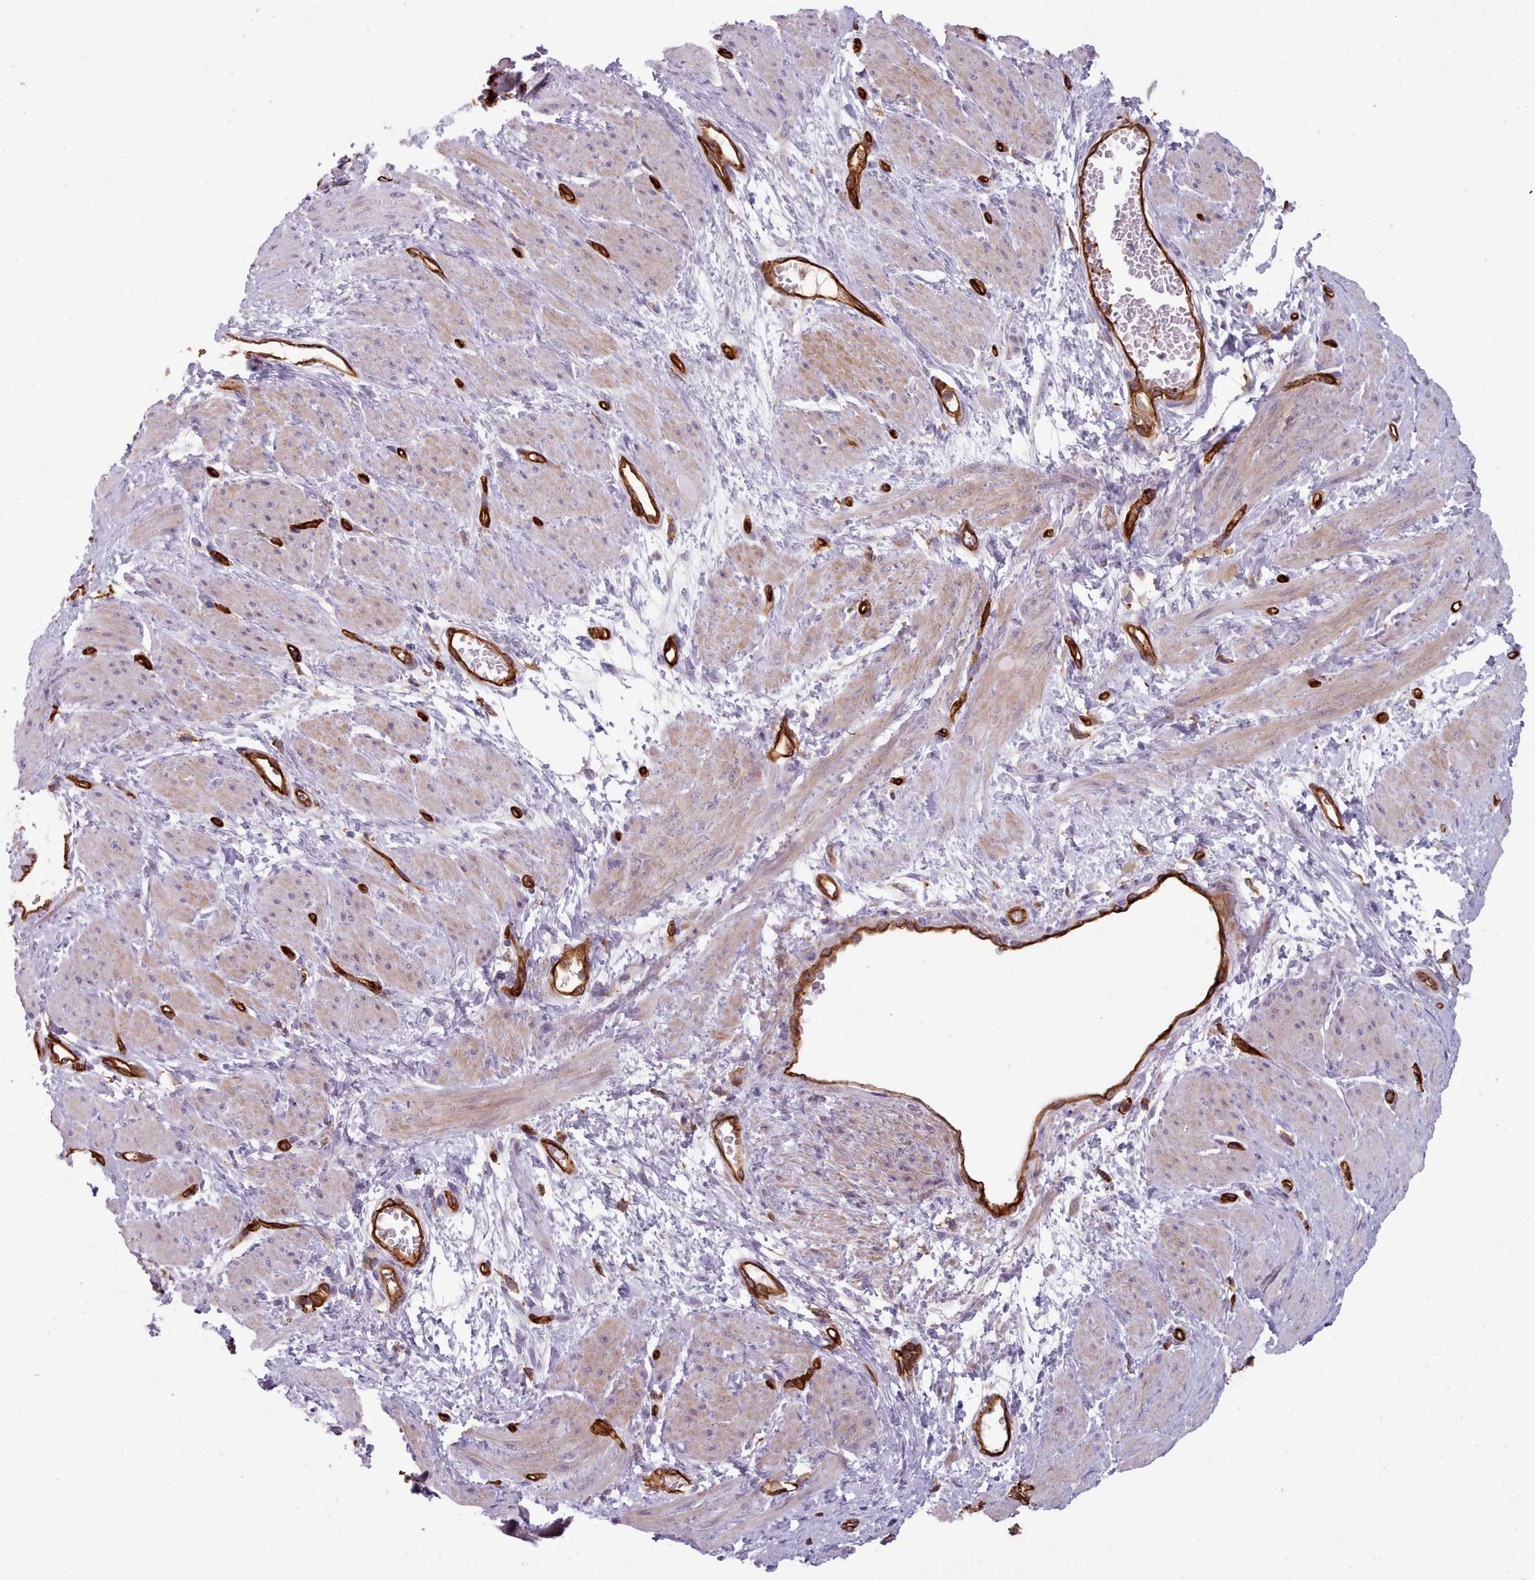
{"staining": {"intensity": "moderate", "quantity": "25%-75%", "location": "cytoplasmic/membranous"}, "tissue": "smooth muscle", "cell_type": "Smooth muscle cells", "image_type": "normal", "snomed": [{"axis": "morphology", "description": "Normal tissue, NOS"}, {"axis": "topography", "description": "Smooth muscle"}, {"axis": "topography", "description": "Uterus"}], "caption": "Immunohistochemistry (IHC) staining of unremarkable smooth muscle, which exhibits medium levels of moderate cytoplasmic/membranous staining in approximately 25%-75% of smooth muscle cells indicating moderate cytoplasmic/membranous protein positivity. The staining was performed using DAB (brown) for protein detection and nuclei were counterstained in hematoxylin (blue).", "gene": "CD300LF", "patient": {"sex": "female", "age": 39}}